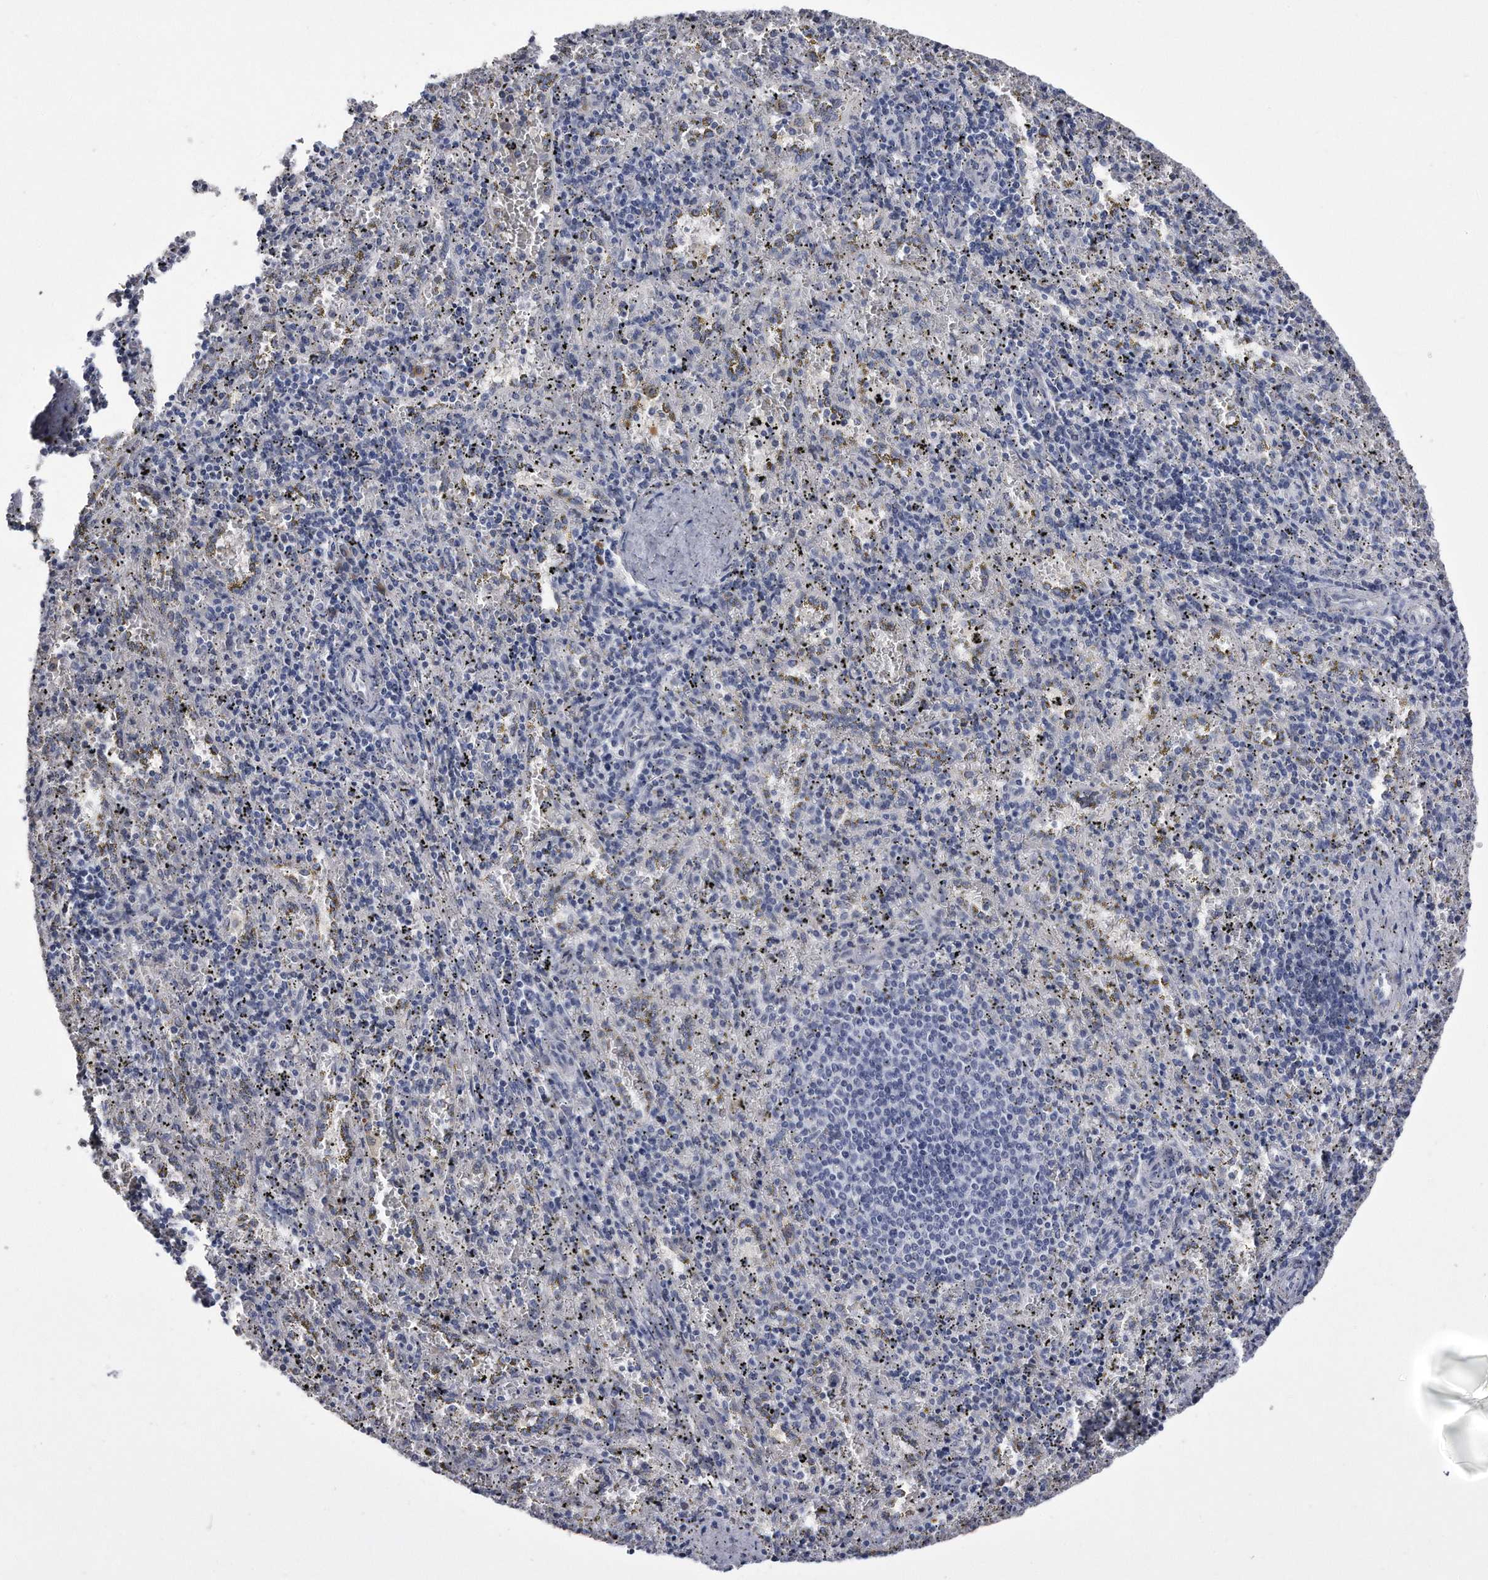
{"staining": {"intensity": "negative", "quantity": "none", "location": "none"}, "tissue": "spleen", "cell_type": "Cells in red pulp", "image_type": "normal", "snomed": [{"axis": "morphology", "description": "Normal tissue, NOS"}, {"axis": "topography", "description": "Spleen"}], "caption": "IHC image of benign spleen: spleen stained with DAB (3,3'-diaminobenzidine) shows no significant protein staining in cells in red pulp.", "gene": "KCTD8", "patient": {"sex": "male", "age": 11}}